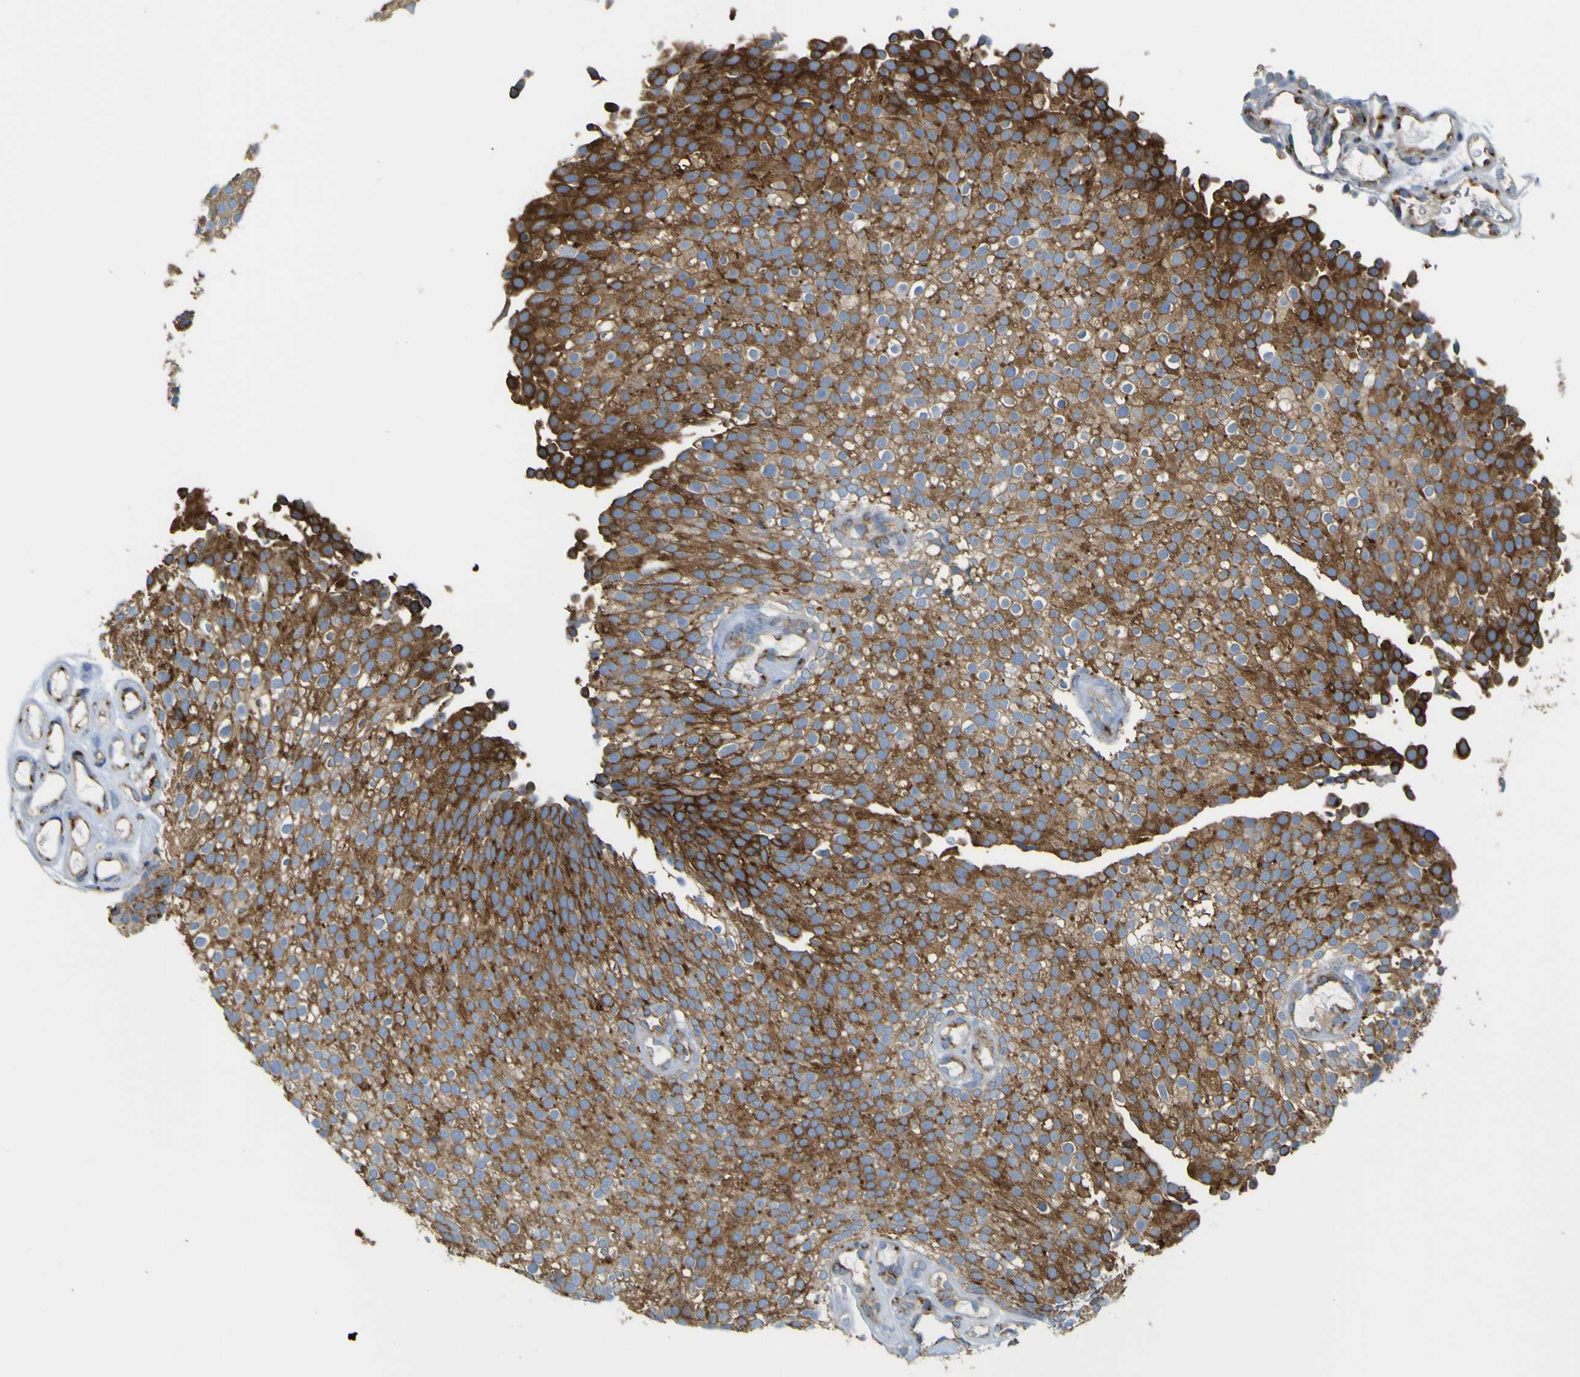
{"staining": {"intensity": "moderate", "quantity": "25%-75%", "location": "cytoplasmic/membranous"}, "tissue": "urothelial cancer", "cell_type": "Tumor cells", "image_type": "cancer", "snomed": [{"axis": "morphology", "description": "Urothelial carcinoma, Low grade"}, {"axis": "topography", "description": "Urinary bladder"}], "caption": "Immunohistochemistry (IHC) (DAB) staining of low-grade urothelial carcinoma reveals moderate cytoplasmic/membranous protein expression in approximately 25%-75% of tumor cells.", "gene": "IGF2R", "patient": {"sex": "male", "age": 78}}